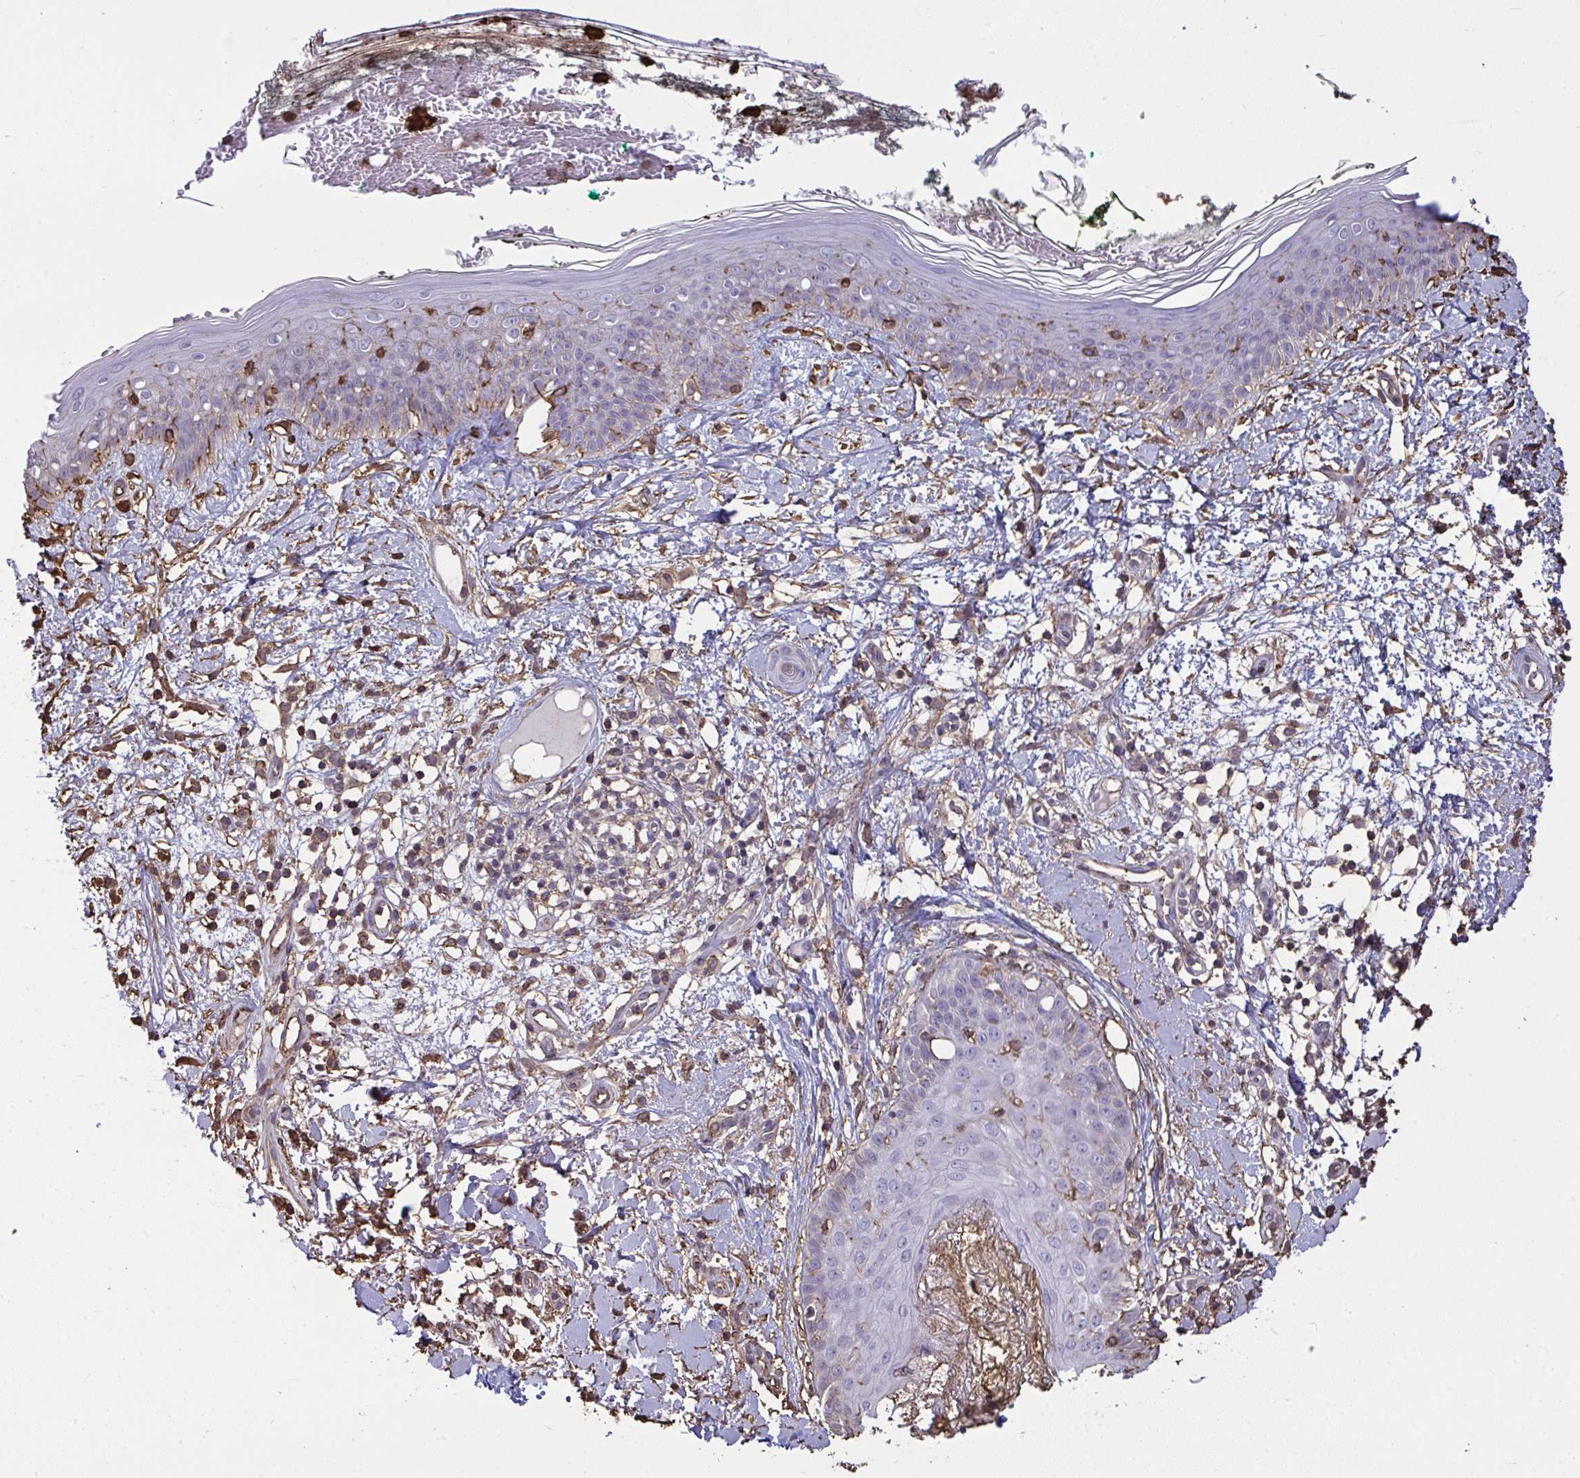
{"staining": {"intensity": "moderate", "quantity": ">75%", "location": "cytoplasmic/membranous"}, "tissue": "skin", "cell_type": "Fibroblasts", "image_type": "normal", "snomed": [{"axis": "morphology", "description": "Normal tissue, NOS"}, {"axis": "topography", "description": "Skin"}], "caption": "Fibroblasts exhibit moderate cytoplasmic/membranous expression in approximately >75% of cells in unremarkable skin.", "gene": "ANXA5", "patient": {"sex": "female", "age": 34}}